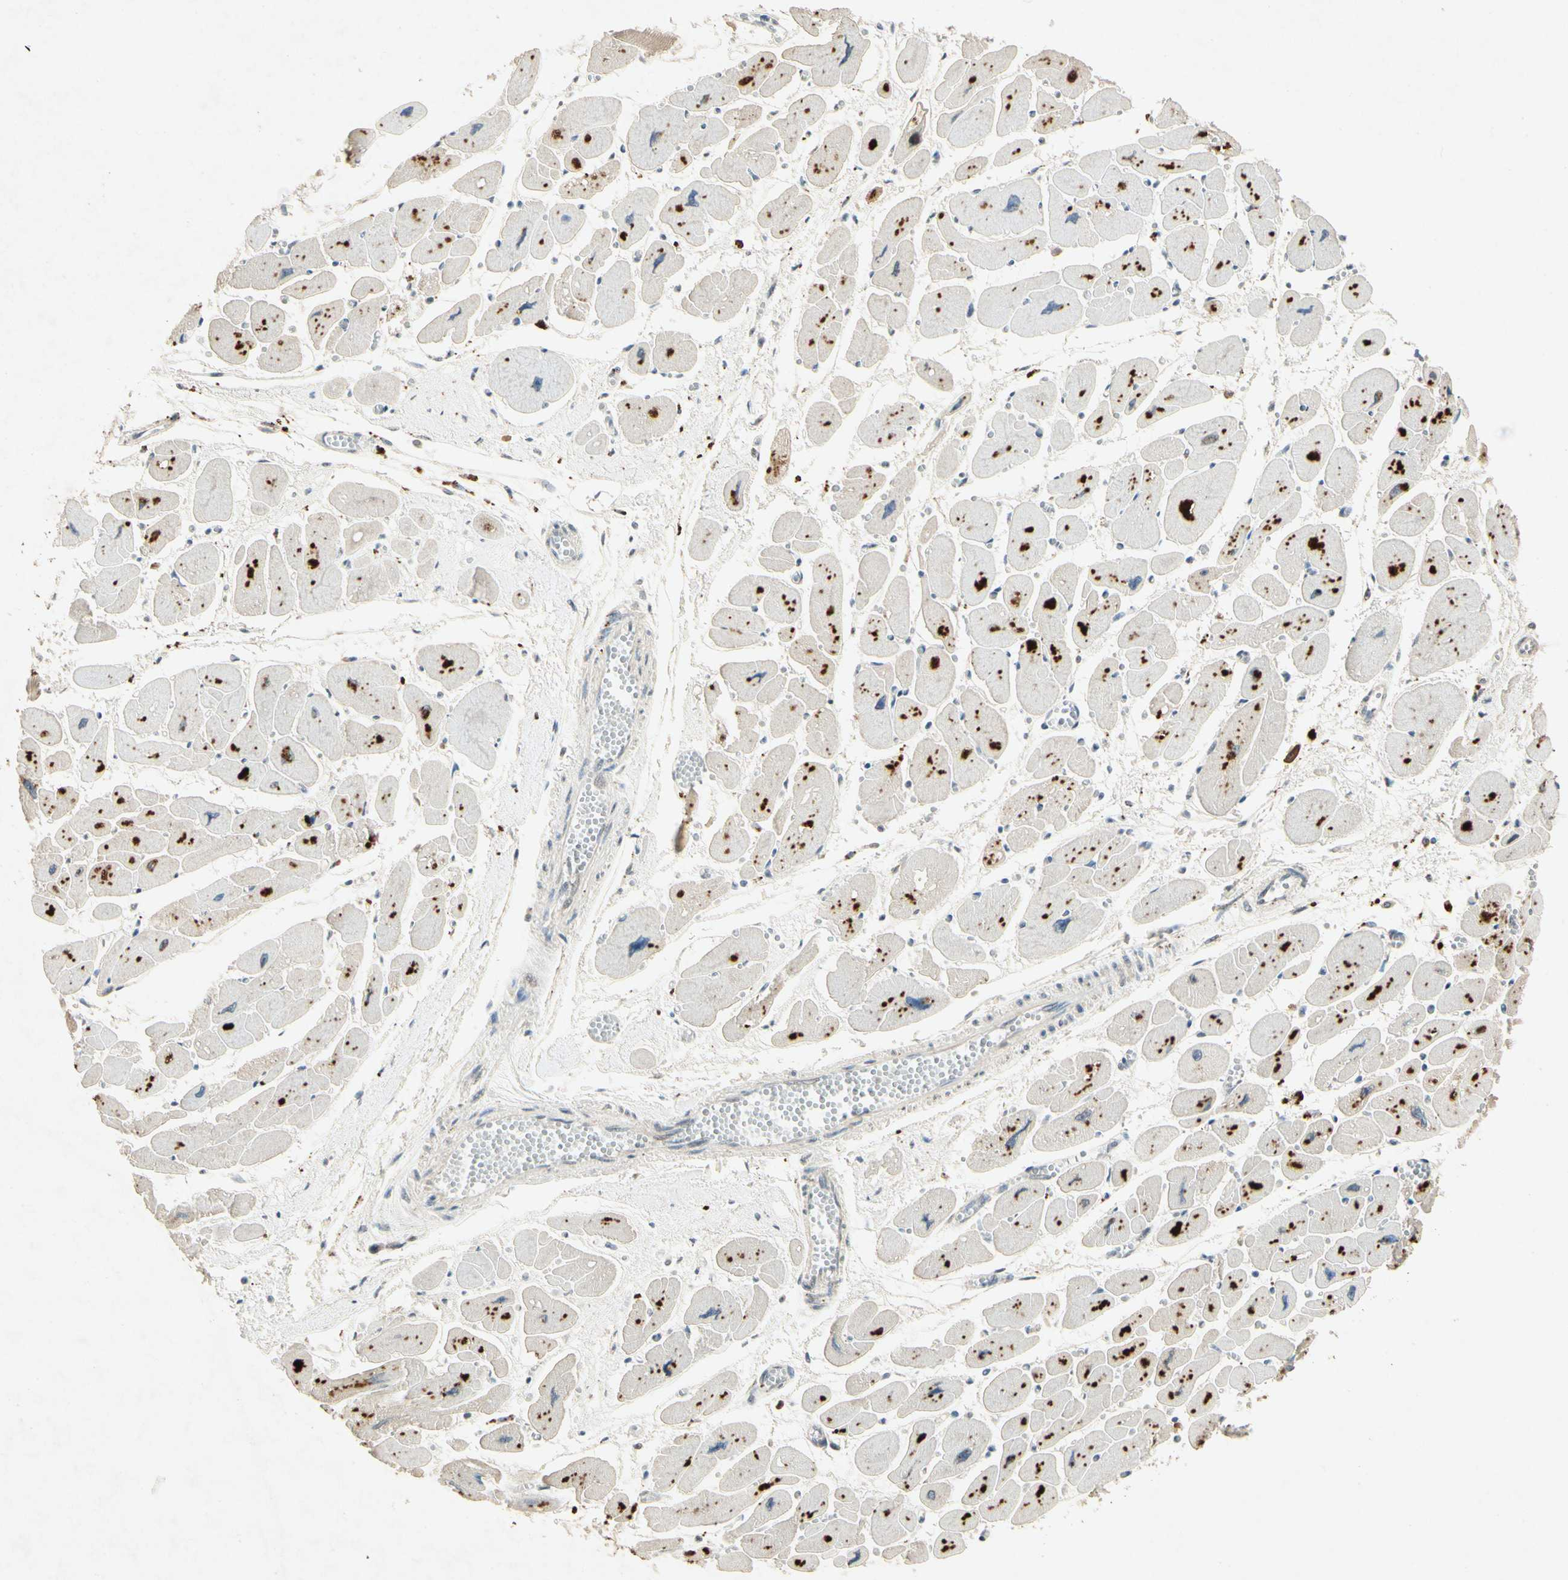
{"staining": {"intensity": "strong", "quantity": "25%-75%", "location": "cytoplasmic/membranous"}, "tissue": "heart muscle", "cell_type": "Cardiomyocytes", "image_type": "normal", "snomed": [{"axis": "morphology", "description": "Normal tissue, NOS"}, {"axis": "topography", "description": "Heart"}], "caption": "DAB immunohistochemical staining of normal human heart muscle exhibits strong cytoplasmic/membranous protein expression in about 25%-75% of cardiomyocytes.", "gene": "HSPA1B", "patient": {"sex": "female", "age": 54}}